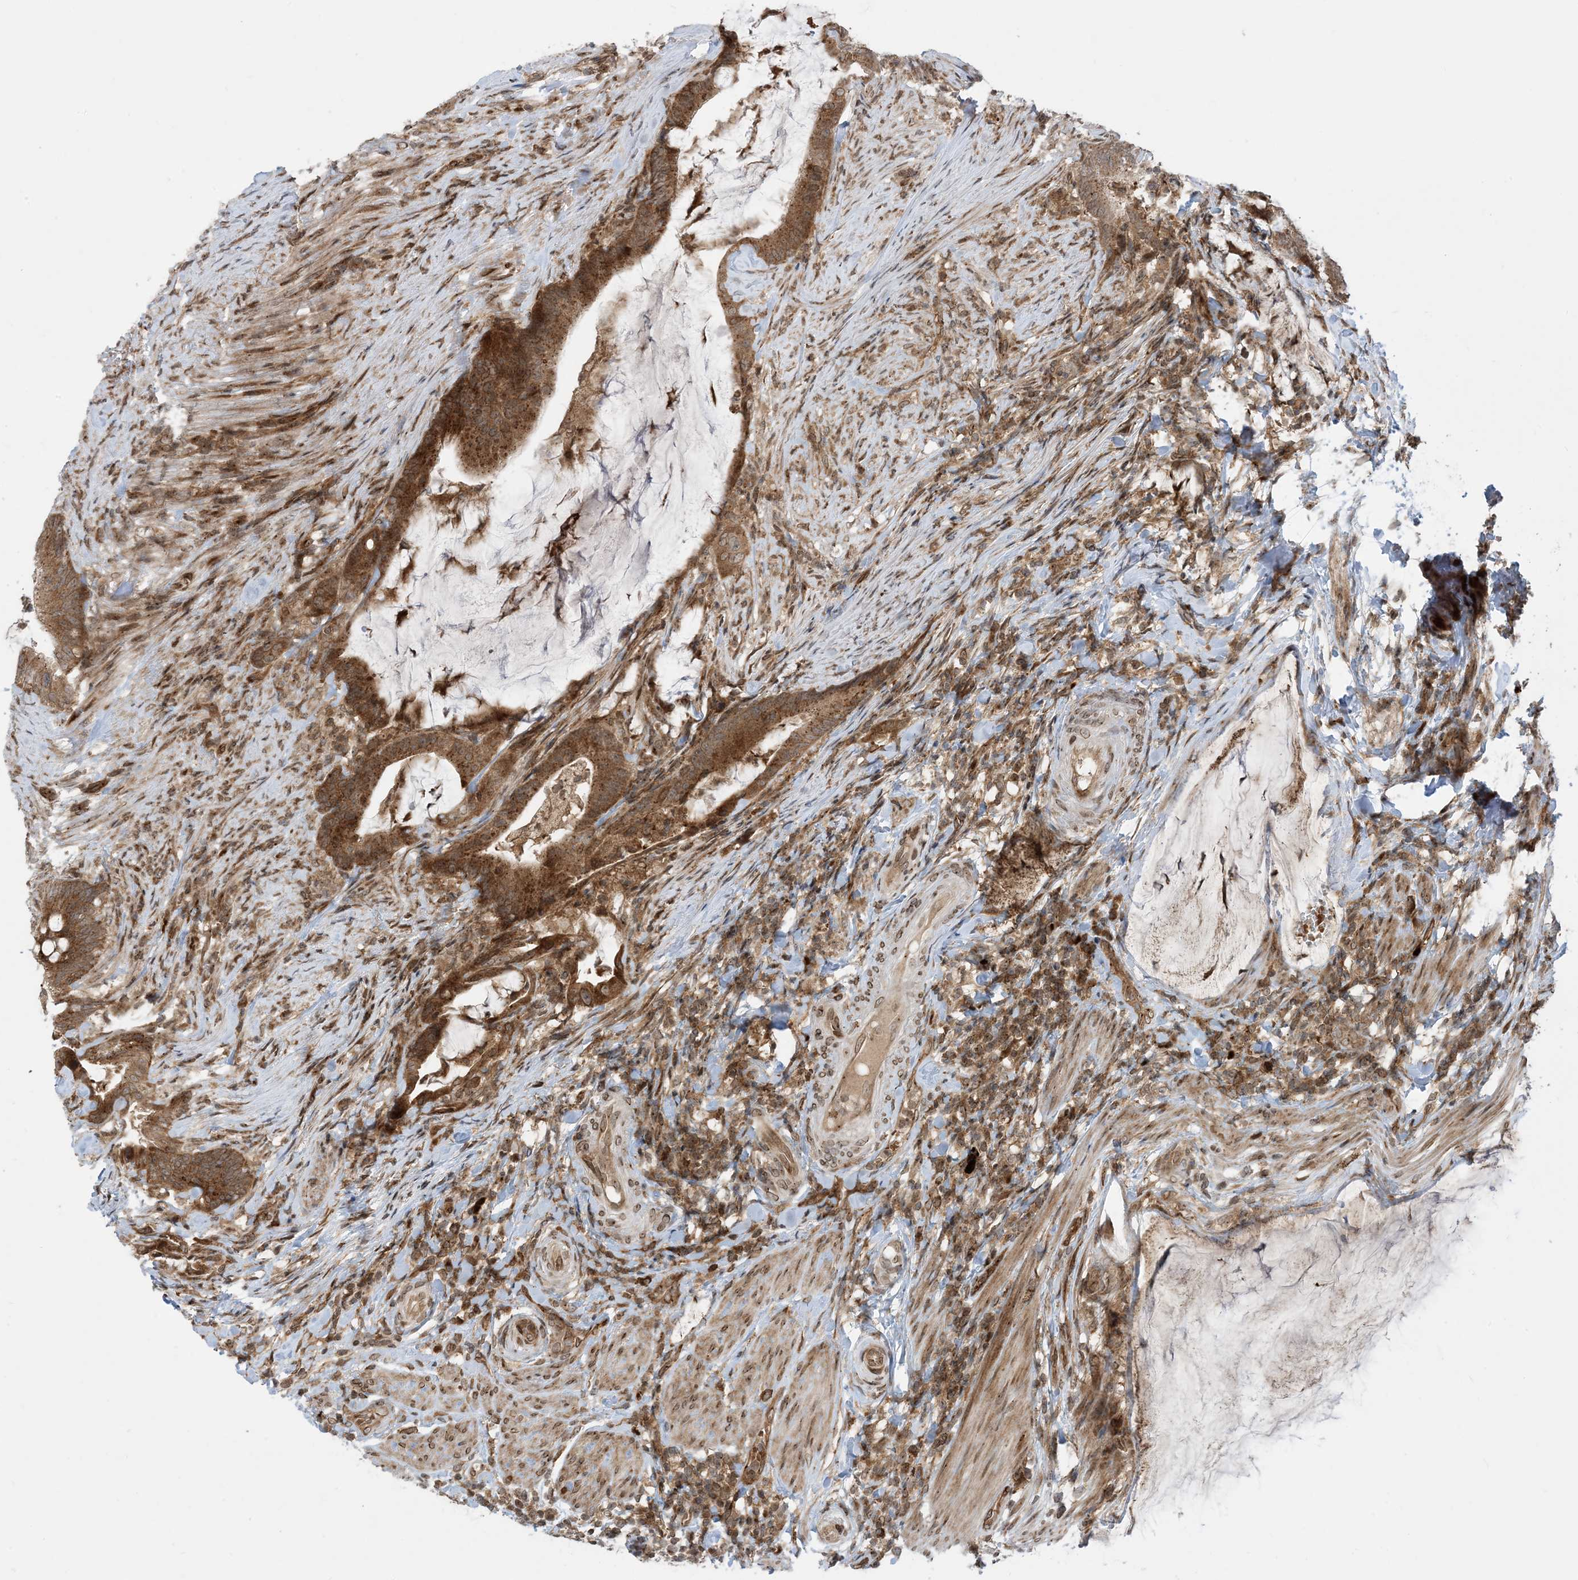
{"staining": {"intensity": "strong", "quantity": ">75%", "location": "cytoplasmic/membranous"}, "tissue": "colorectal cancer", "cell_type": "Tumor cells", "image_type": "cancer", "snomed": [{"axis": "morphology", "description": "Adenocarcinoma, NOS"}, {"axis": "topography", "description": "Colon"}], "caption": "Protein staining of colorectal cancer (adenocarcinoma) tissue displays strong cytoplasmic/membranous expression in approximately >75% of tumor cells.", "gene": "CASP4", "patient": {"sex": "female", "age": 66}}